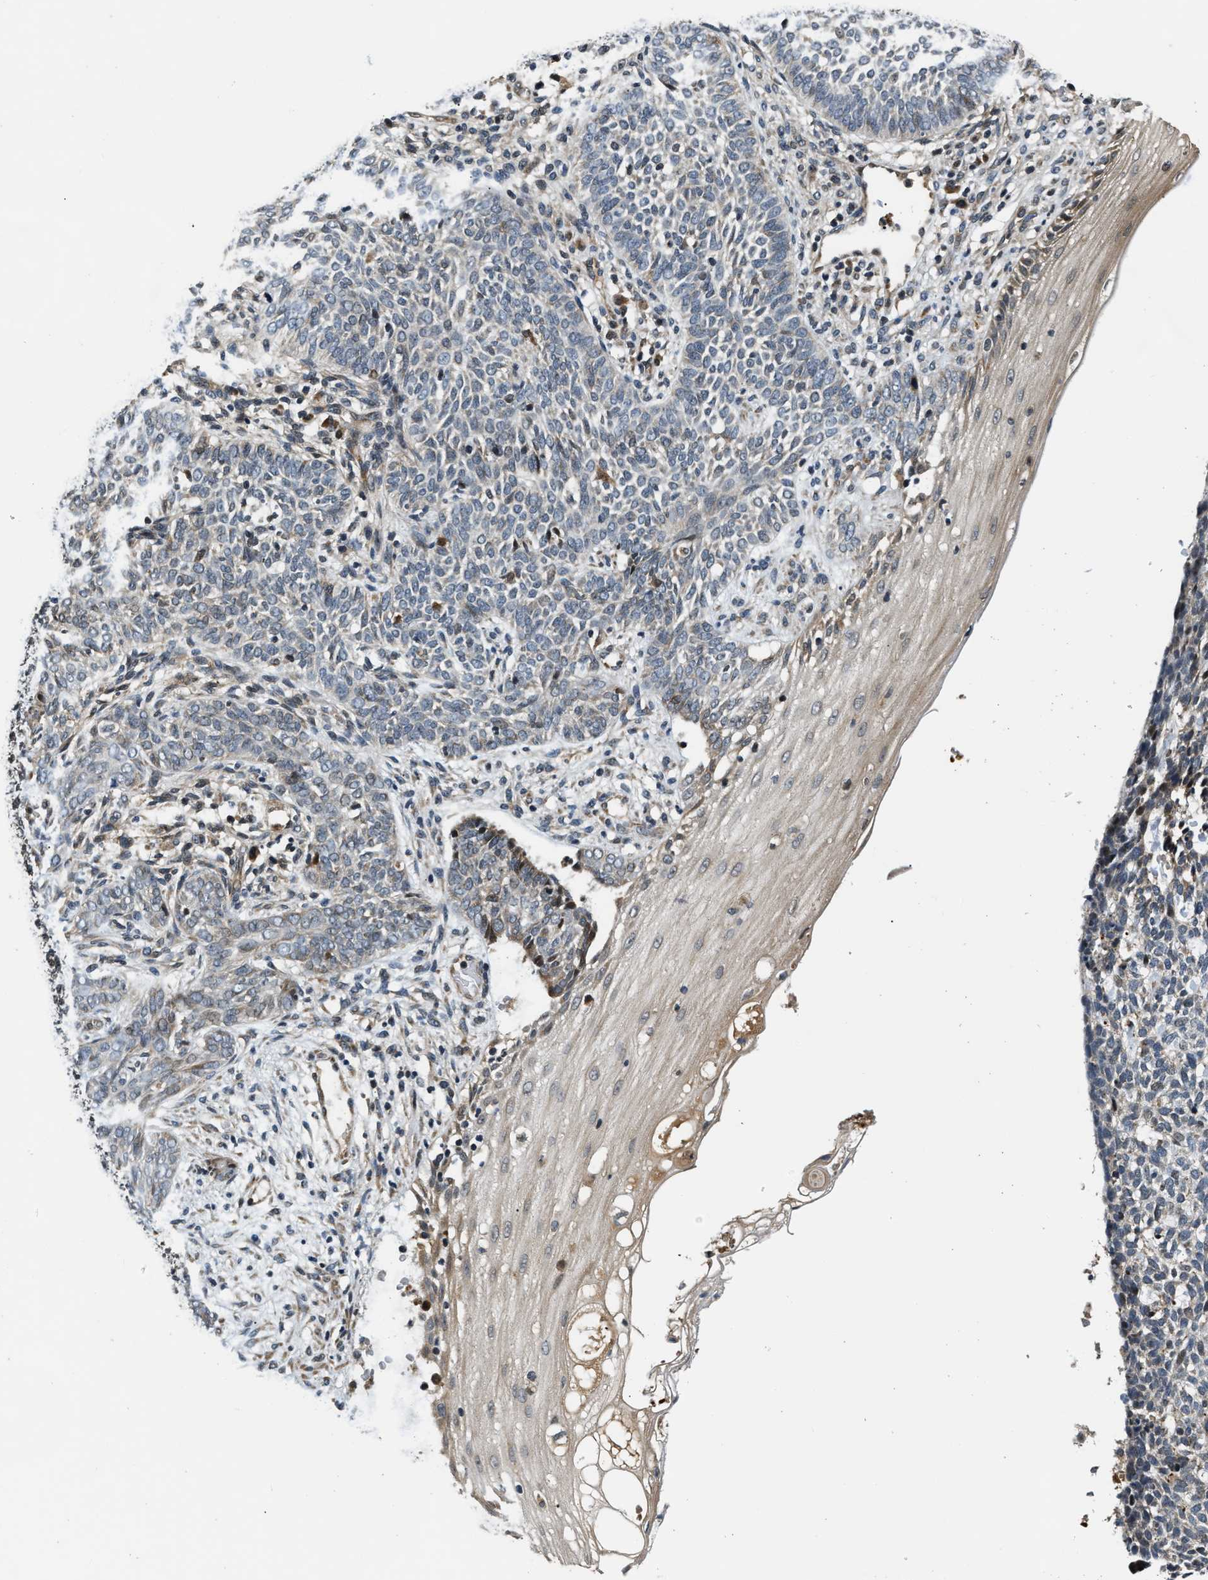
{"staining": {"intensity": "negative", "quantity": "none", "location": "none"}, "tissue": "skin cancer", "cell_type": "Tumor cells", "image_type": "cancer", "snomed": [{"axis": "morphology", "description": "Basal cell carcinoma"}, {"axis": "topography", "description": "Skin"}], "caption": "This is an IHC micrograph of human basal cell carcinoma (skin). There is no expression in tumor cells.", "gene": "EXTL2", "patient": {"sex": "male", "age": 87}}